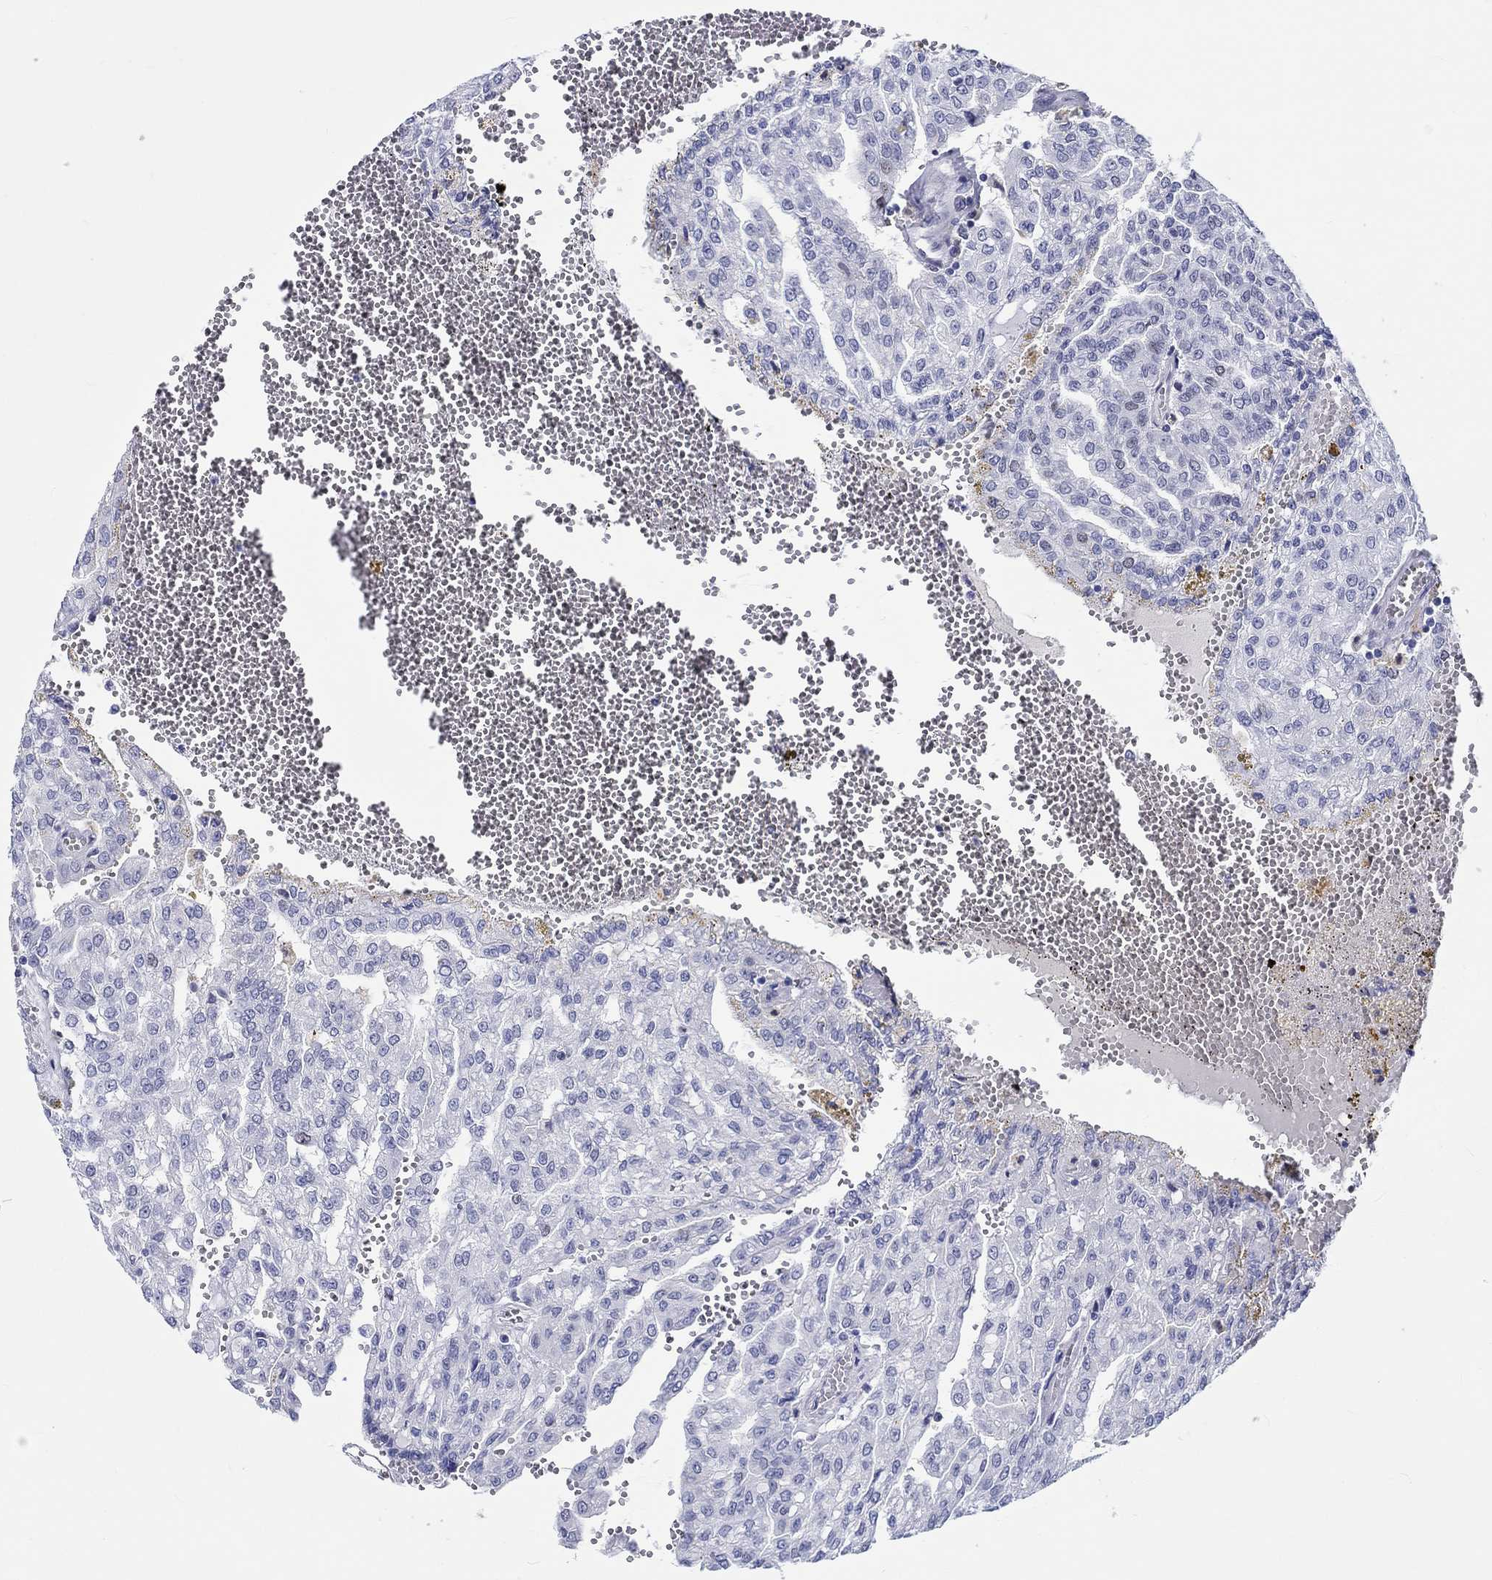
{"staining": {"intensity": "negative", "quantity": "none", "location": "none"}, "tissue": "renal cancer", "cell_type": "Tumor cells", "image_type": "cancer", "snomed": [{"axis": "morphology", "description": "Adenocarcinoma, NOS"}, {"axis": "topography", "description": "Kidney"}], "caption": "The IHC histopathology image has no significant expression in tumor cells of adenocarcinoma (renal) tissue.", "gene": "H1-1", "patient": {"sex": "male", "age": 63}}